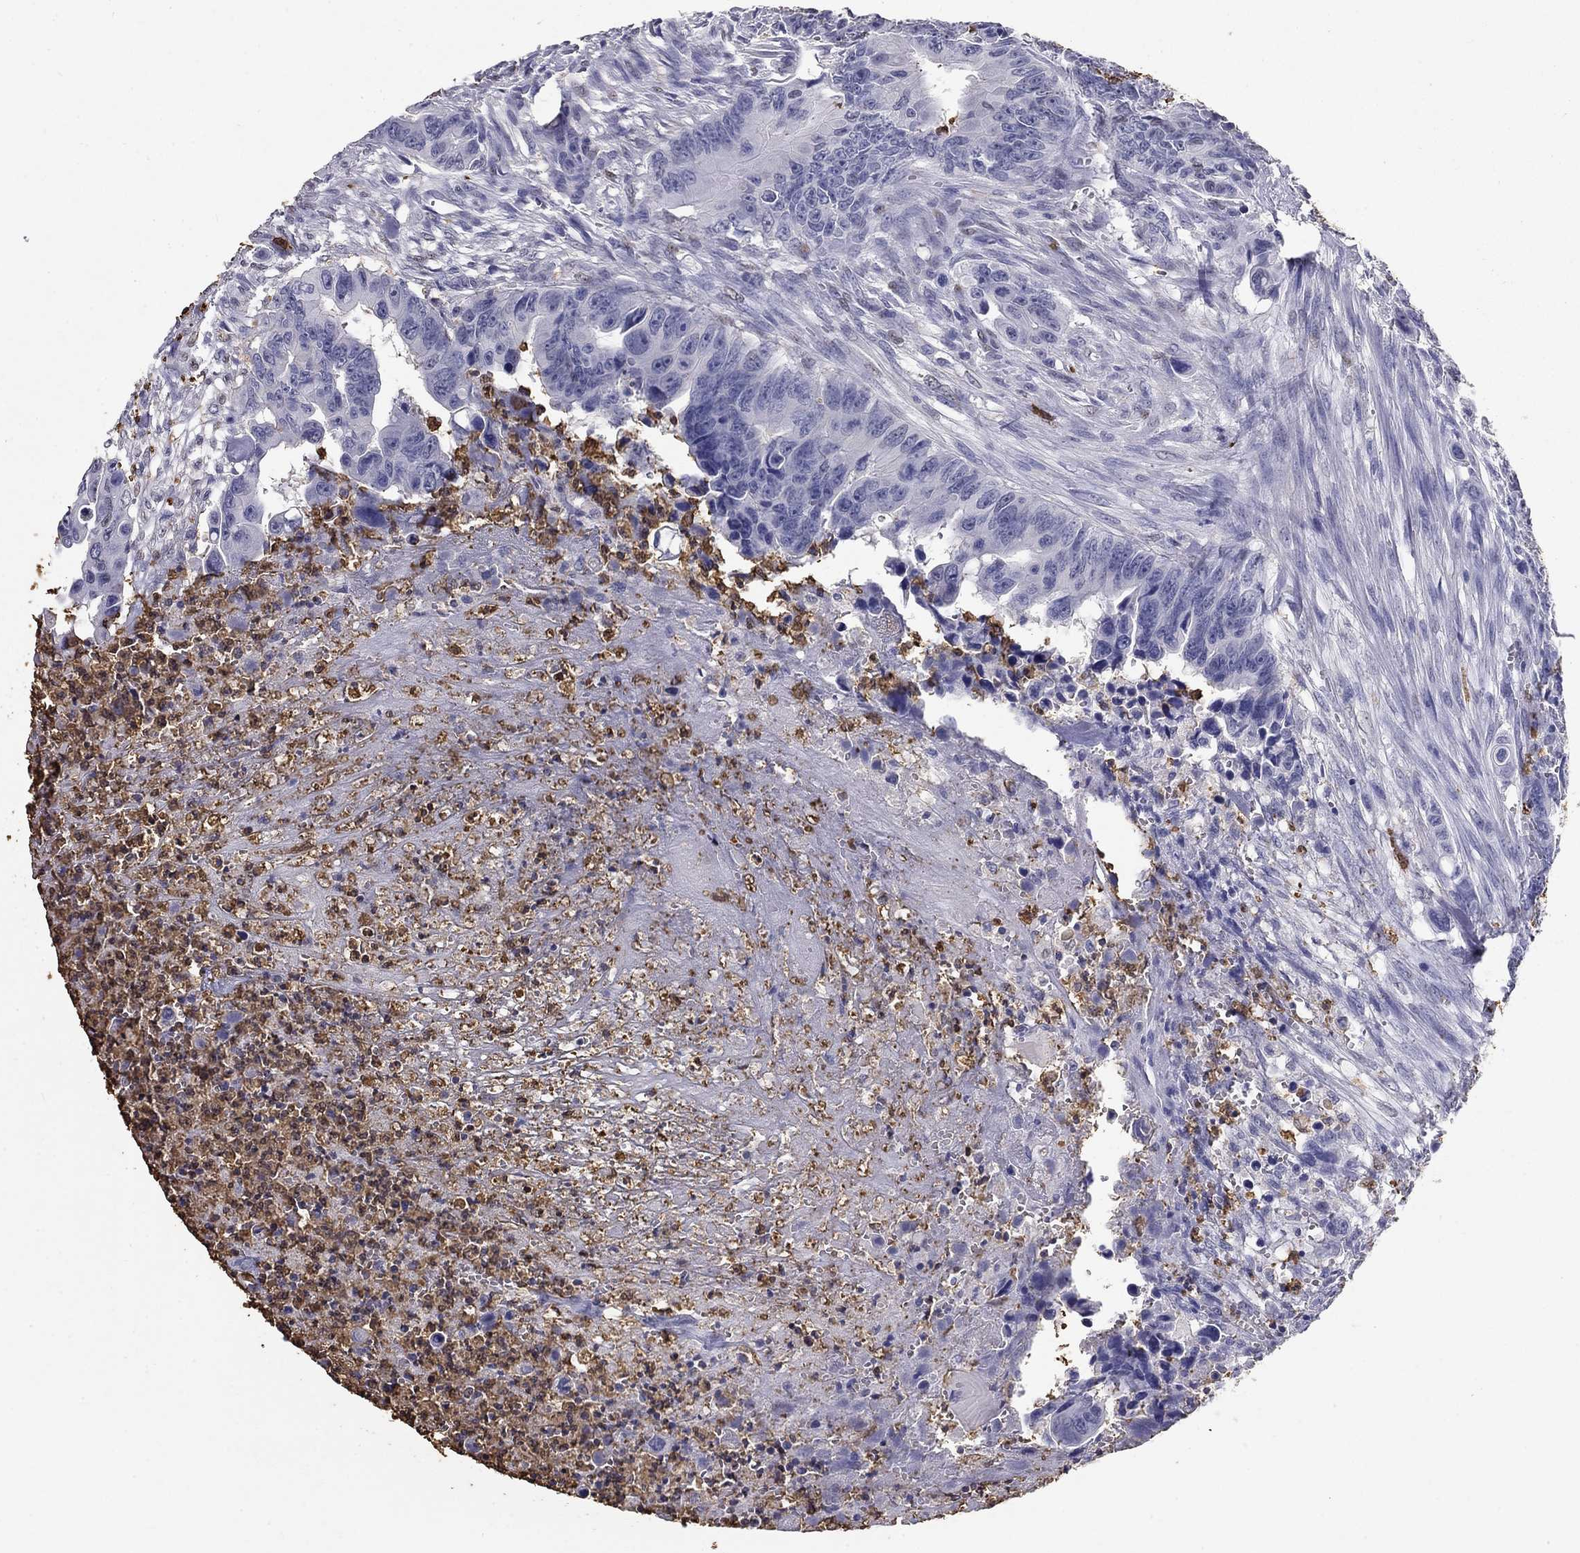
{"staining": {"intensity": "negative", "quantity": "none", "location": "none"}, "tissue": "colorectal cancer", "cell_type": "Tumor cells", "image_type": "cancer", "snomed": [{"axis": "morphology", "description": "Adenocarcinoma, NOS"}, {"axis": "topography", "description": "Colon"}], "caption": "A histopathology image of colorectal cancer (adenocarcinoma) stained for a protein shows no brown staining in tumor cells. (Stains: DAB (3,3'-diaminobenzidine) immunohistochemistry (IHC) with hematoxylin counter stain, Microscopy: brightfield microscopy at high magnification).", "gene": "IGSF8", "patient": {"sex": "female", "age": 87}}